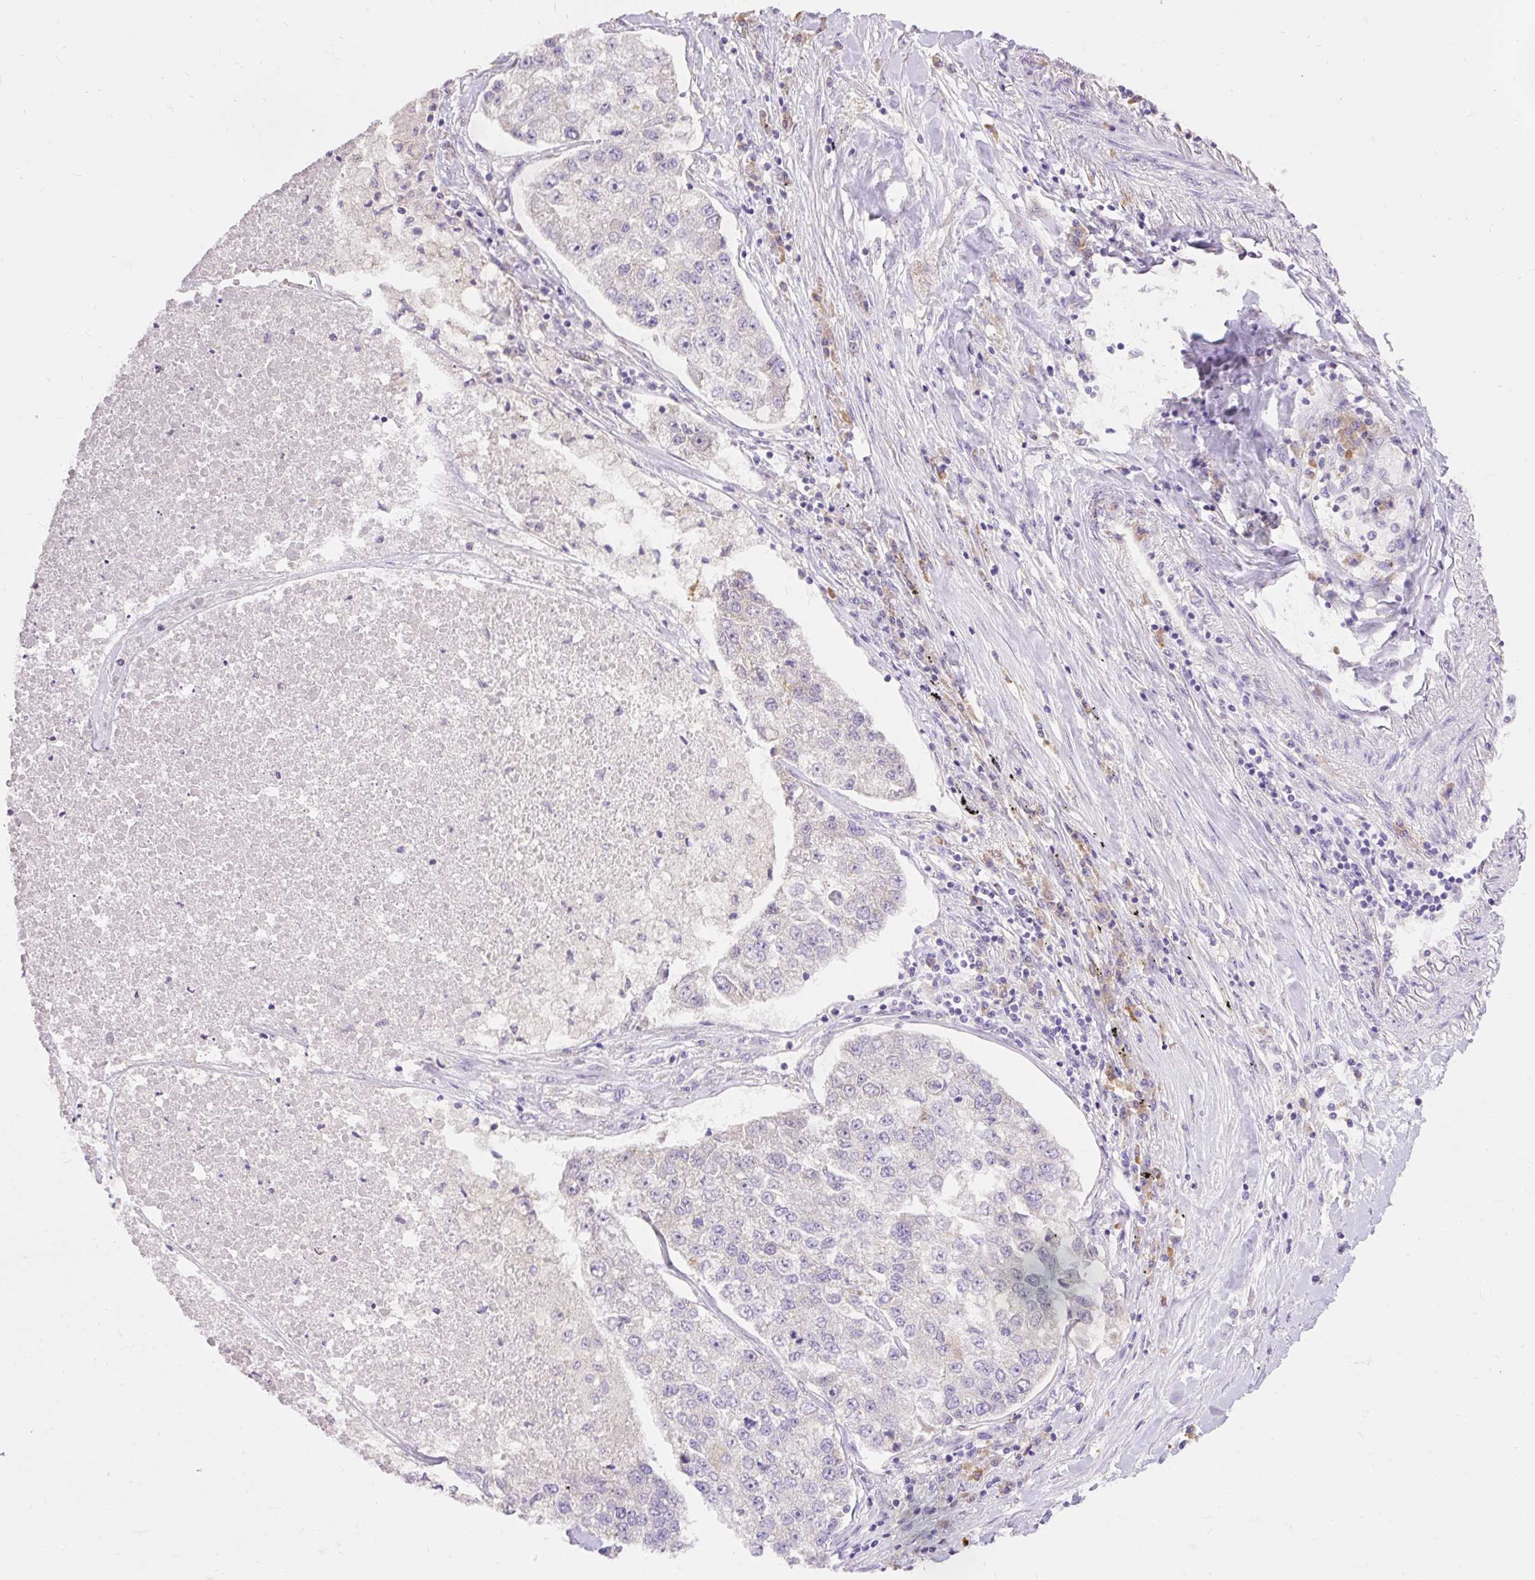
{"staining": {"intensity": "negative", "quantity": "none", "location": "none"}, "tissue": "lung cancer", "cell_type": "Tumor cells", "image_type": "cancer", "snomed": [{"axis": "morphology", "description": "Adenocarcinoma, NOS"}, {"axis": "topography", "description": "Lung"}], "caption": "This is an immunohistochemistry (IHC) micrograph of human lung cancer (adenocarcinoma). There is no positivity in tumor cells.", "gene": "SEC63", "patient": {"sex": "male", "age": 49}}